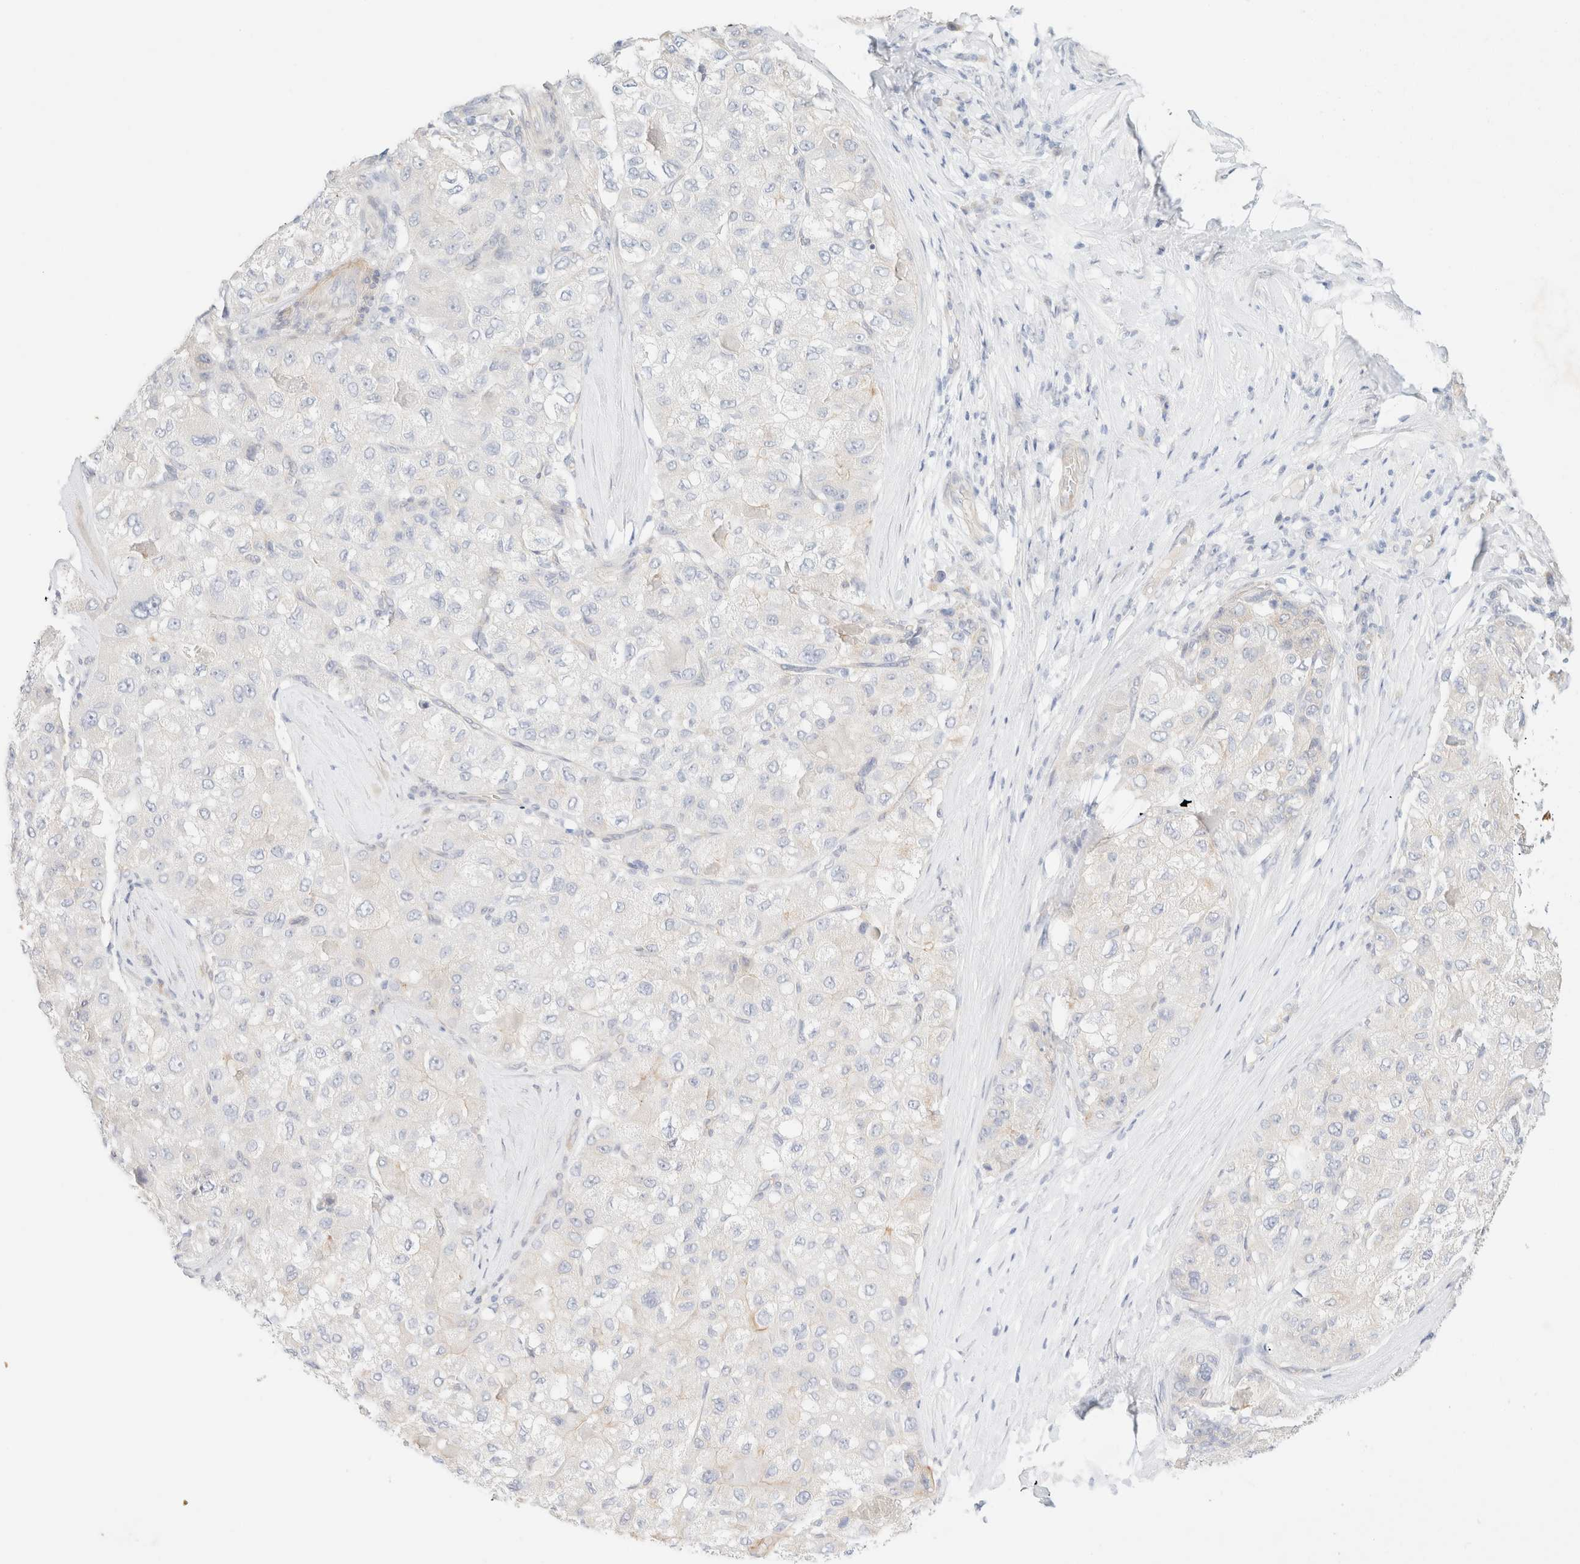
{"staining": {"intensity": "weak", "quantity": "<25%", "location": "cytoplasmic/membranous"}, "tissue": "liver cancer", "cell_type": "Tumor cells", "image_type": "cancer", "snomed": [{"axis": "morphology", "description": "Carcinoma, Hepatocellular, NOS"}, {"axis": "topography", "description": "Liver"}], "caption": "Histopathology image shows no significant protein expression in tumor cells of liver hepatocellular carcinoma.", "gene": "CSNK1E", "patient": {"sex": "male", "age": 80}}